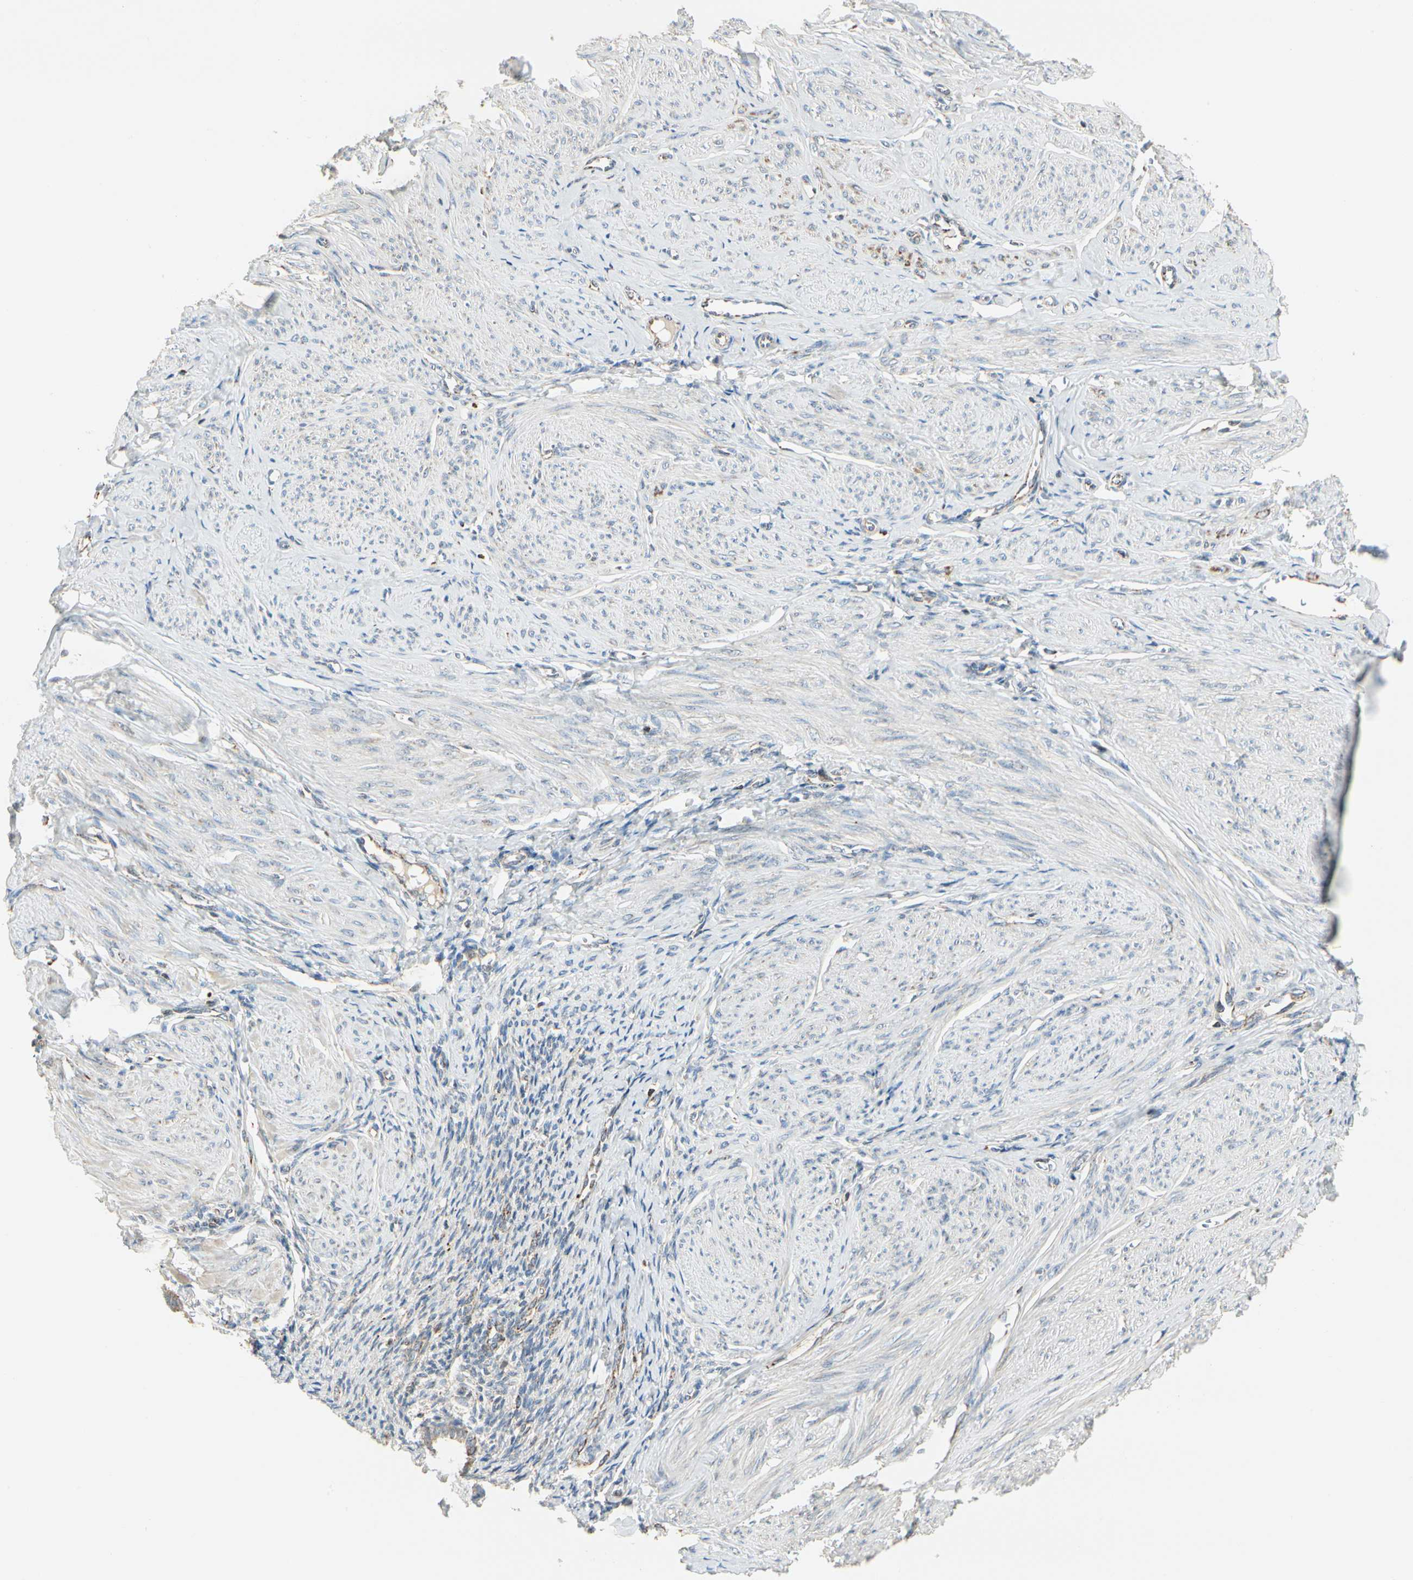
{"staining": {"intensity": "weak", "quantity": "<25%", "location": "cytoplasmic/membranous"}, "tissue": "smooth muscle", "cell_type": "Smooth muscle cells", "image_type": "normal", "snomed": [{"axis": "morphology", "description": "Normal tissue, NOS"}, {"axis": "topography", "description": "Uterus"}], "caption": "High magnification brightfield microscopy of normal smooth muscle stained with DAB (3,3'-diaminobenzidine) (brown) and counterstained with hematoxylin (blue): smooth muscle cells show no significant positivity.", "gene": "ANKS6", "patient": {"sex": "female", "age": 45}}